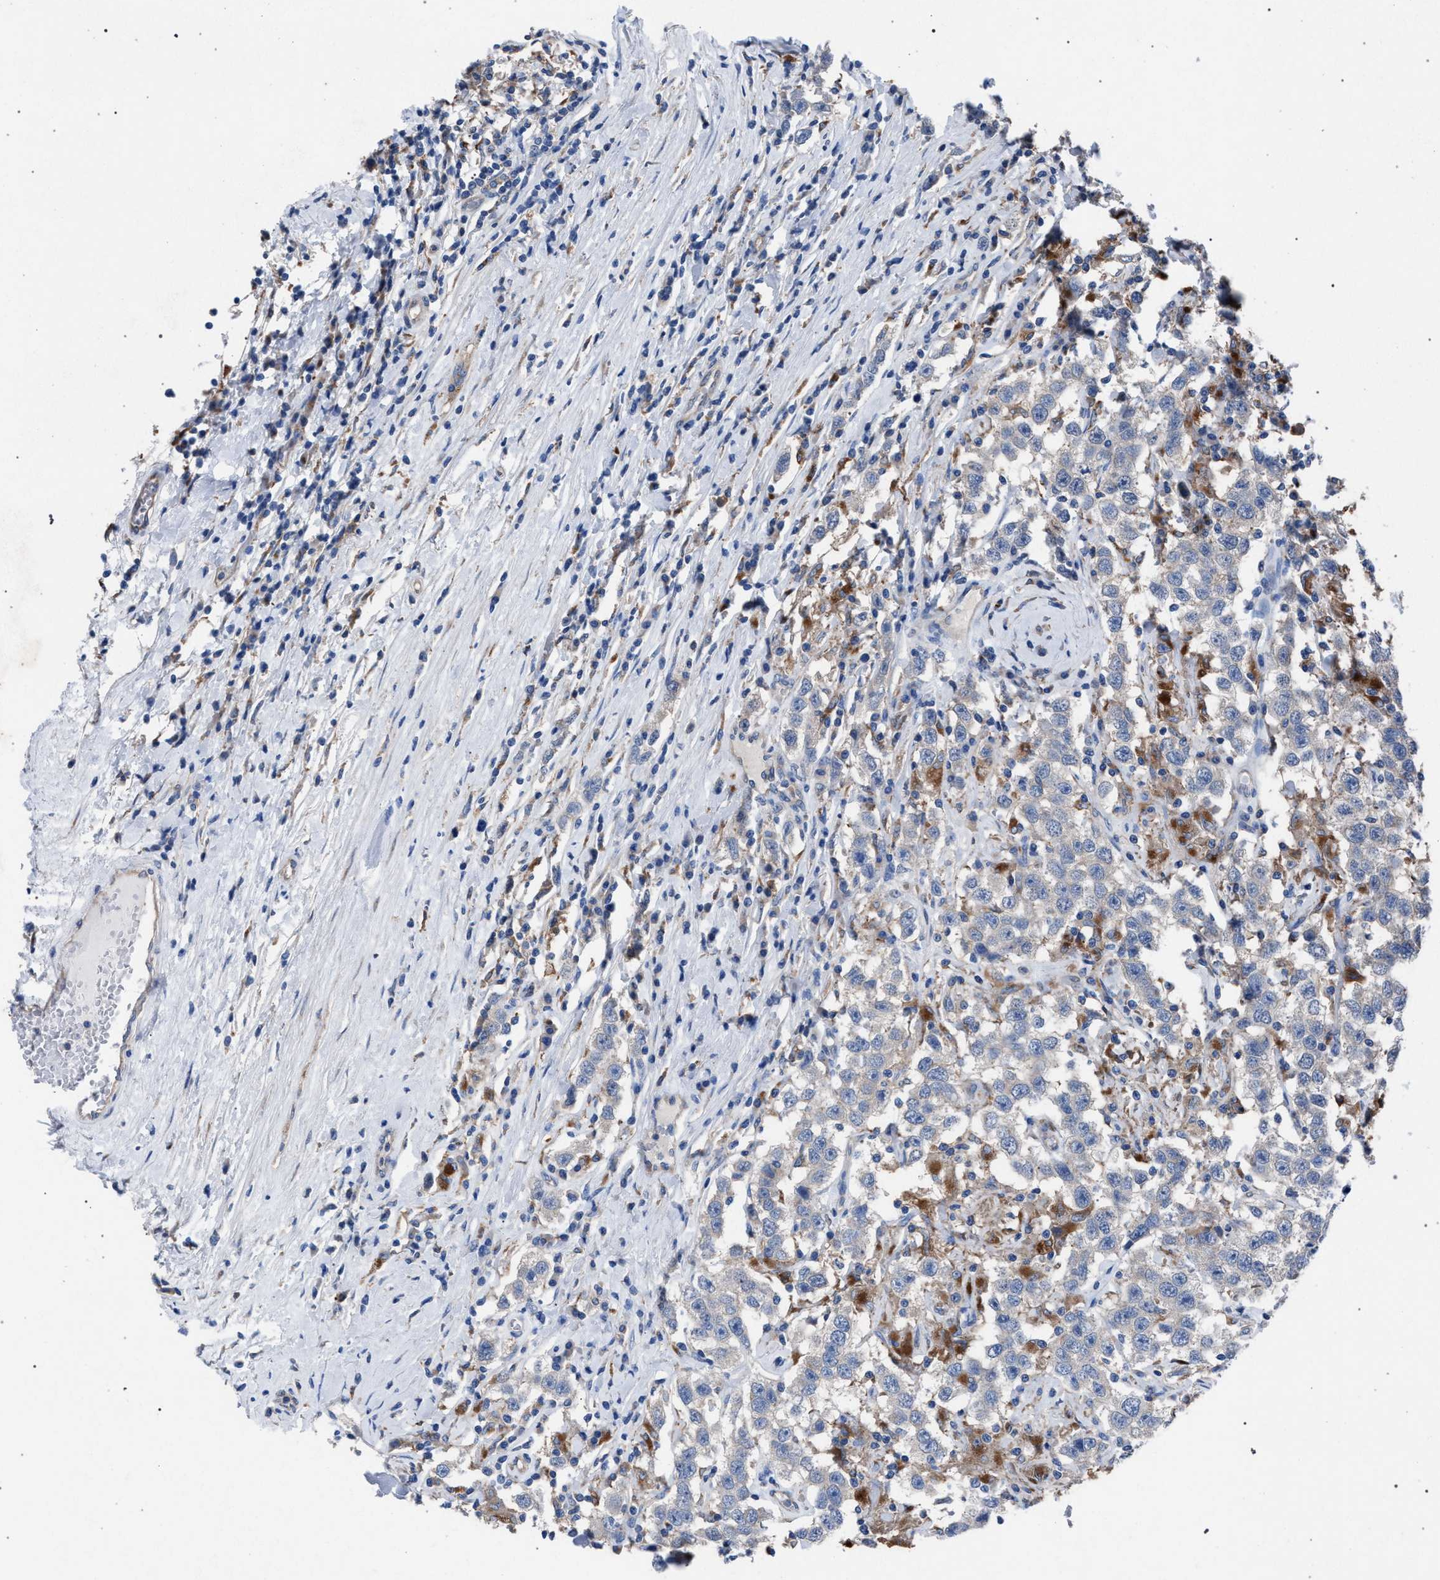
{"staining": {"intensity": "negative", "quantity": "none", "location": "none"}, "tissue": "testis cancer", "cell_type": "Tumor cells", "image_type": "cancer", "snomed": [{"axis": "morphology", "description": "Seminoma, NOS"}, {"axis": "topography", "description": "Testis"}], "caption": "DAB (3,3'-diaminobenzidine) immunohistochemical staining of testis seminoma demonstrates no significant staining in tumor cells.", "gene": "ATP6V0A1", "patient": {"sex": "male", "age": 41}}